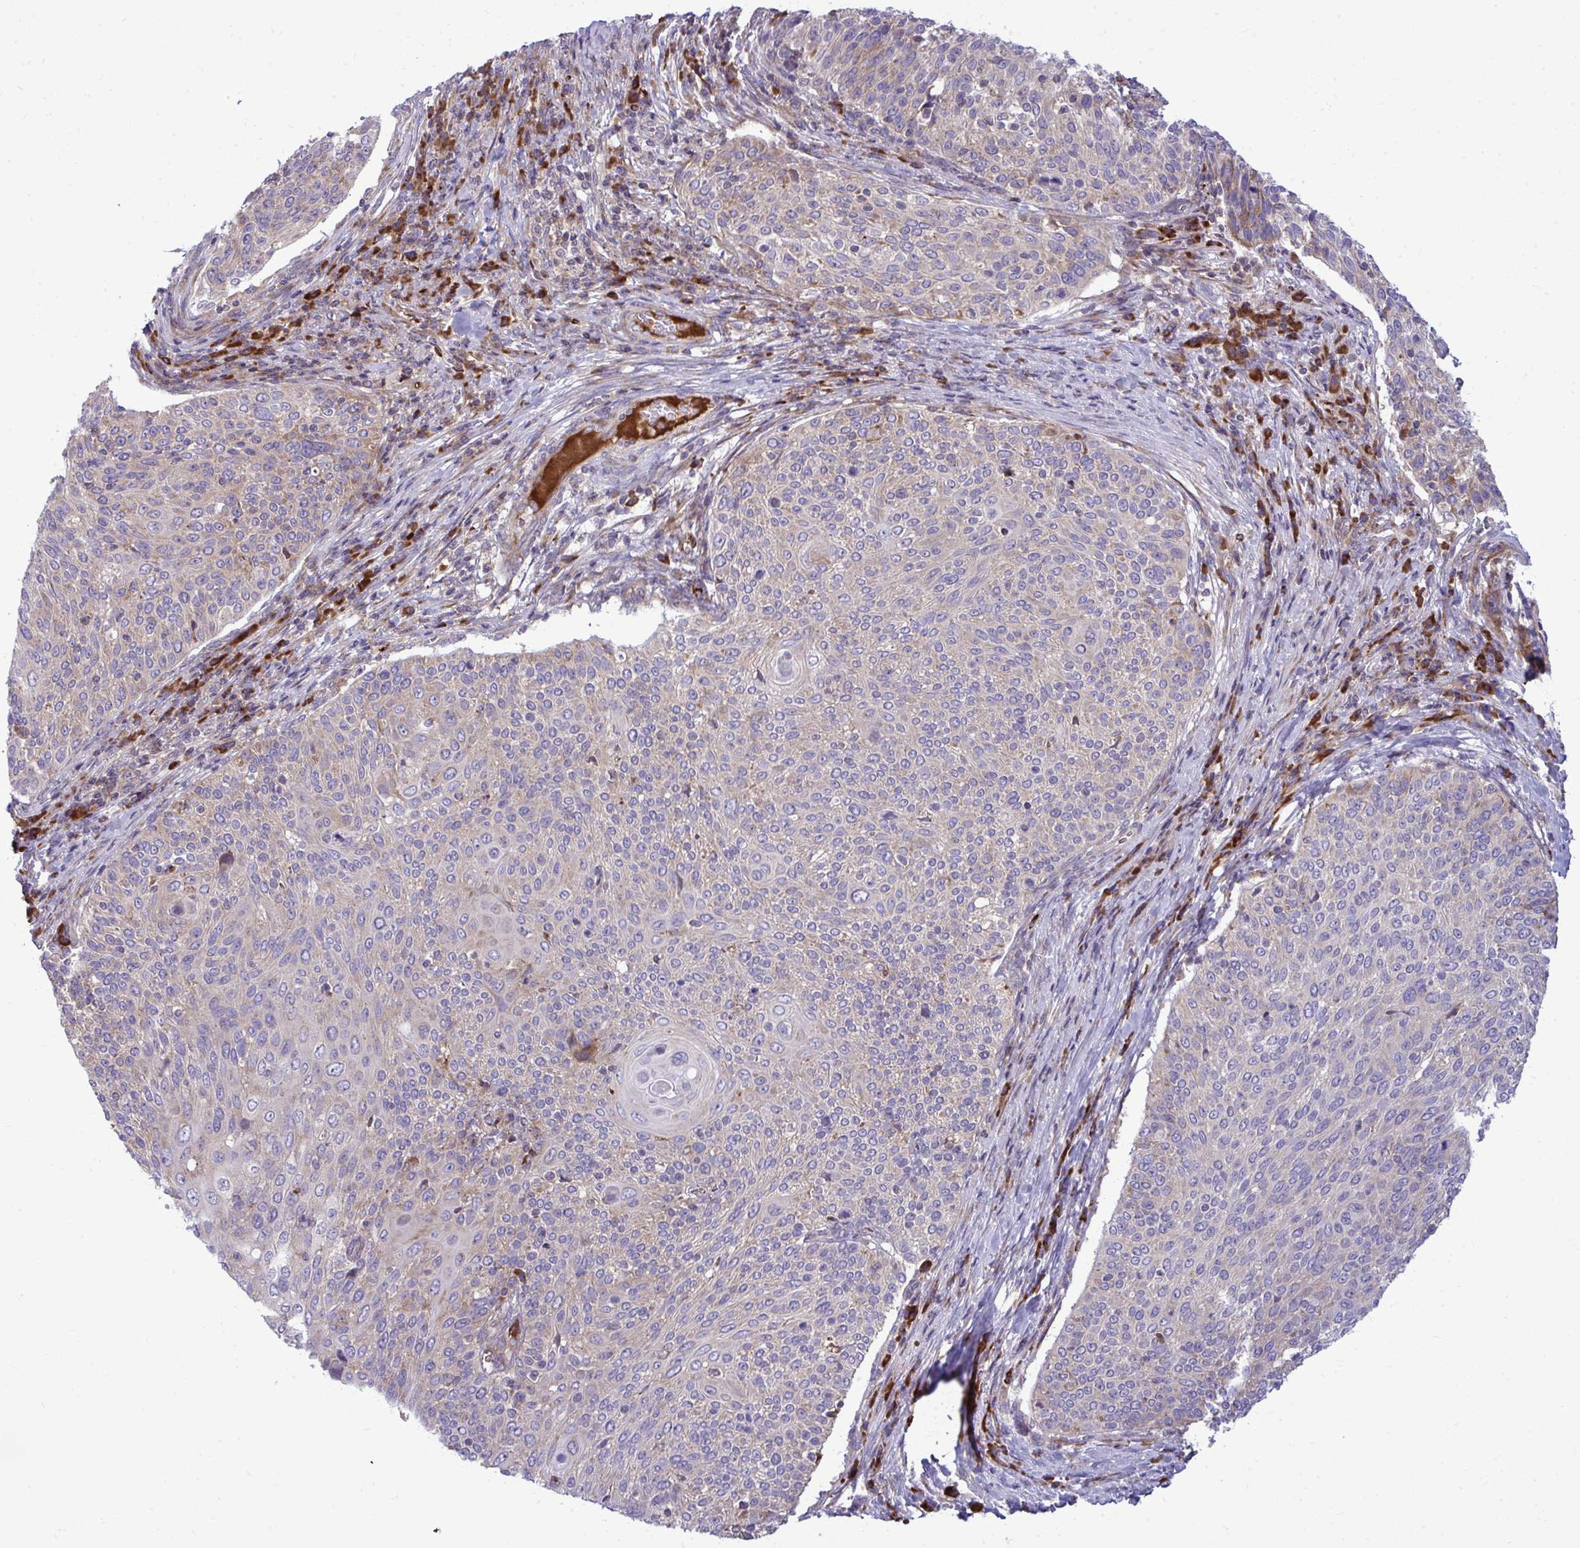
{"staining": {"intensity": "weak", "quantity": "25%-75%", "location": "cytoplasmic/membranous"}, "tissue": "cervical cancer", "cell_type": "Tumor cells", "image_type": "cancer", "snomed": [{"axis": "morphology", "description": "Squamous cell carcinoma, NOS"}, {"axis": "topography", "description": "Cervix"}], "caption": "This histopathology image shows immunohistochemistry (IHC) staining of cervical cancer (squamous cell carcinoma), with low weak cytoplasmic/membranous staining in about 25%-75% of tumor cells.", "gene": "GFPT2", "patient": {"sex": "female", "age": 31}}